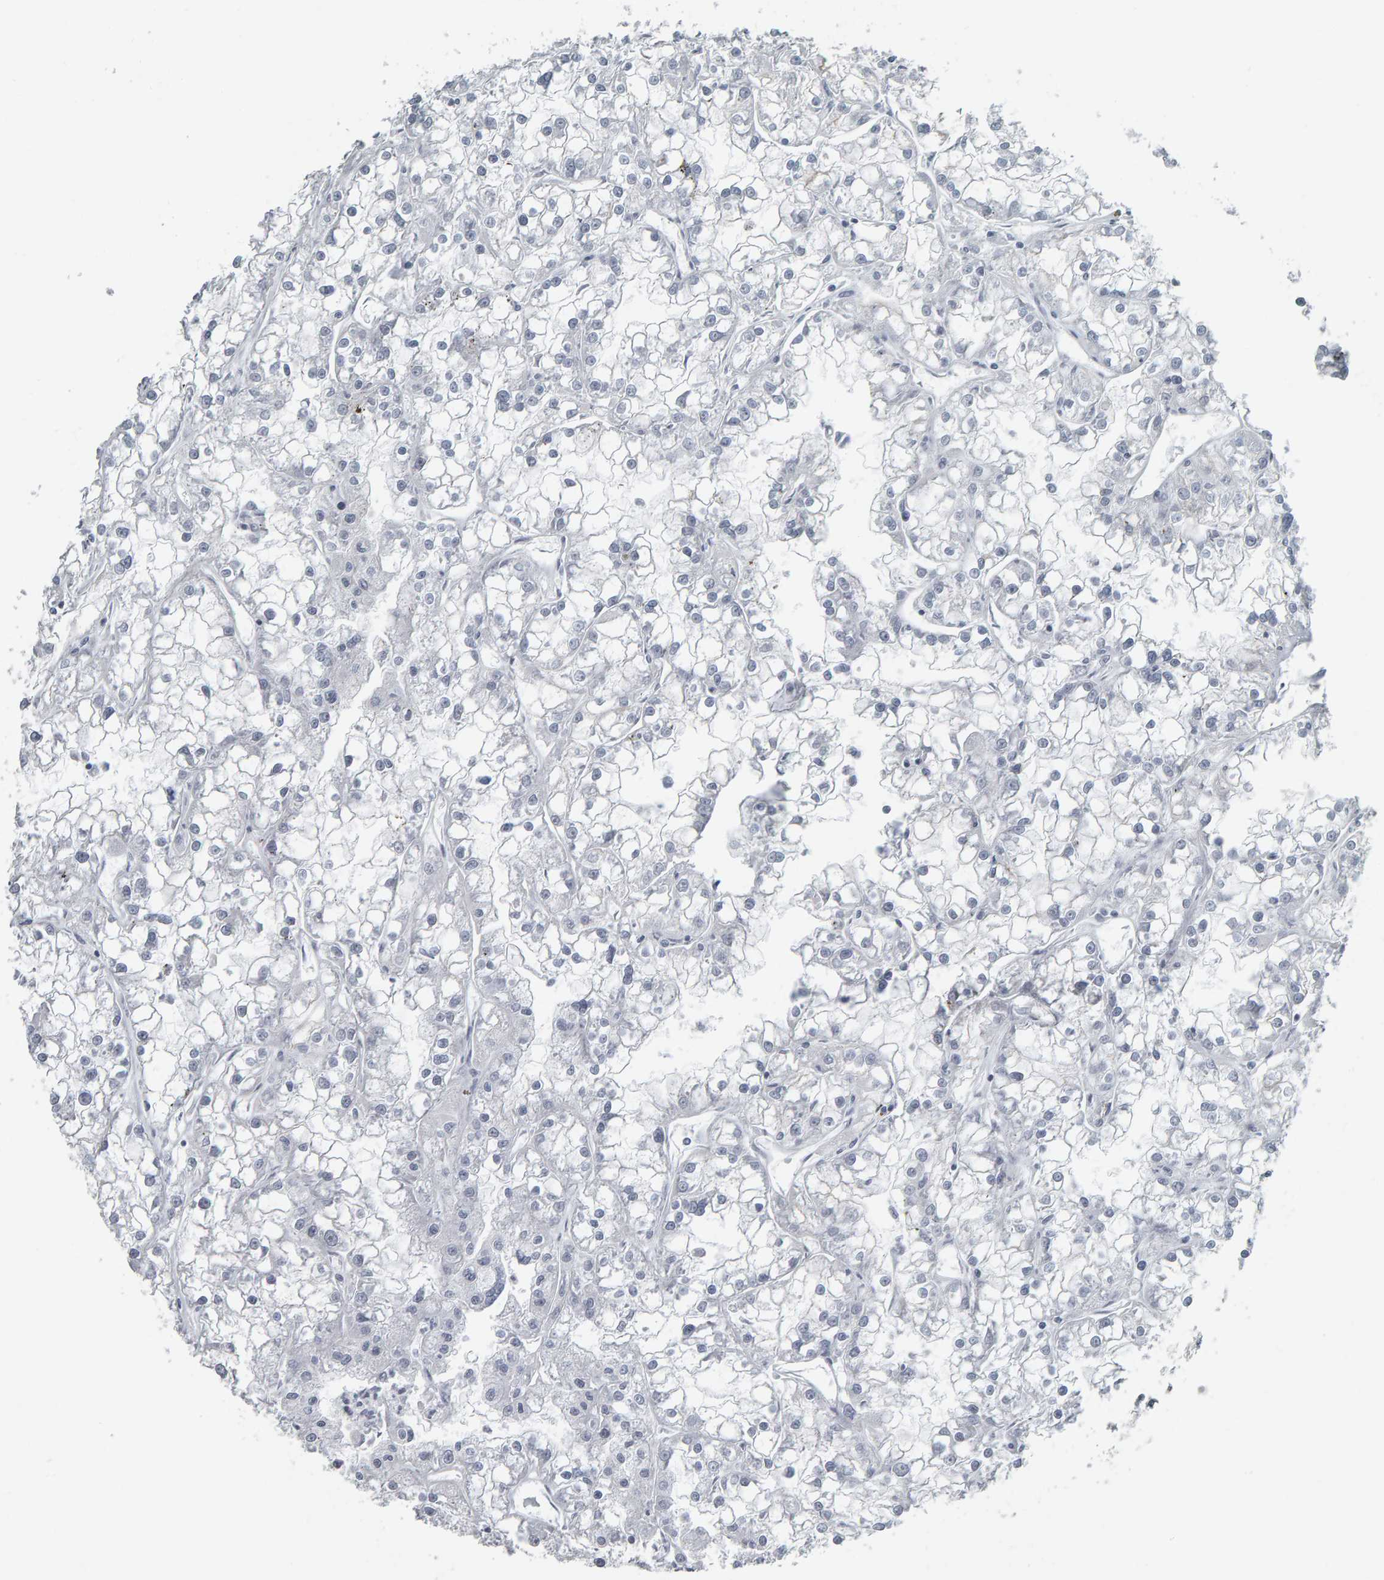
{"staining": {"intensity": "negative", "quantity": "none", "location": "none"}, "tissue": "renal cancer", "cell_type": "Tumor cells", "image_type": "cancer", "snomed": [{"axis": "morphology", "description": "Adenocarcinoma, NOS"}, {"axis": "topography", "description": "Kidney"}], "caption": "IHC histopathology image of renal cancer stained for a protein (brown), which displays no expression in tumor cells.", "gene": "PYY", "patient": {"sex": "female", "age": 52}}